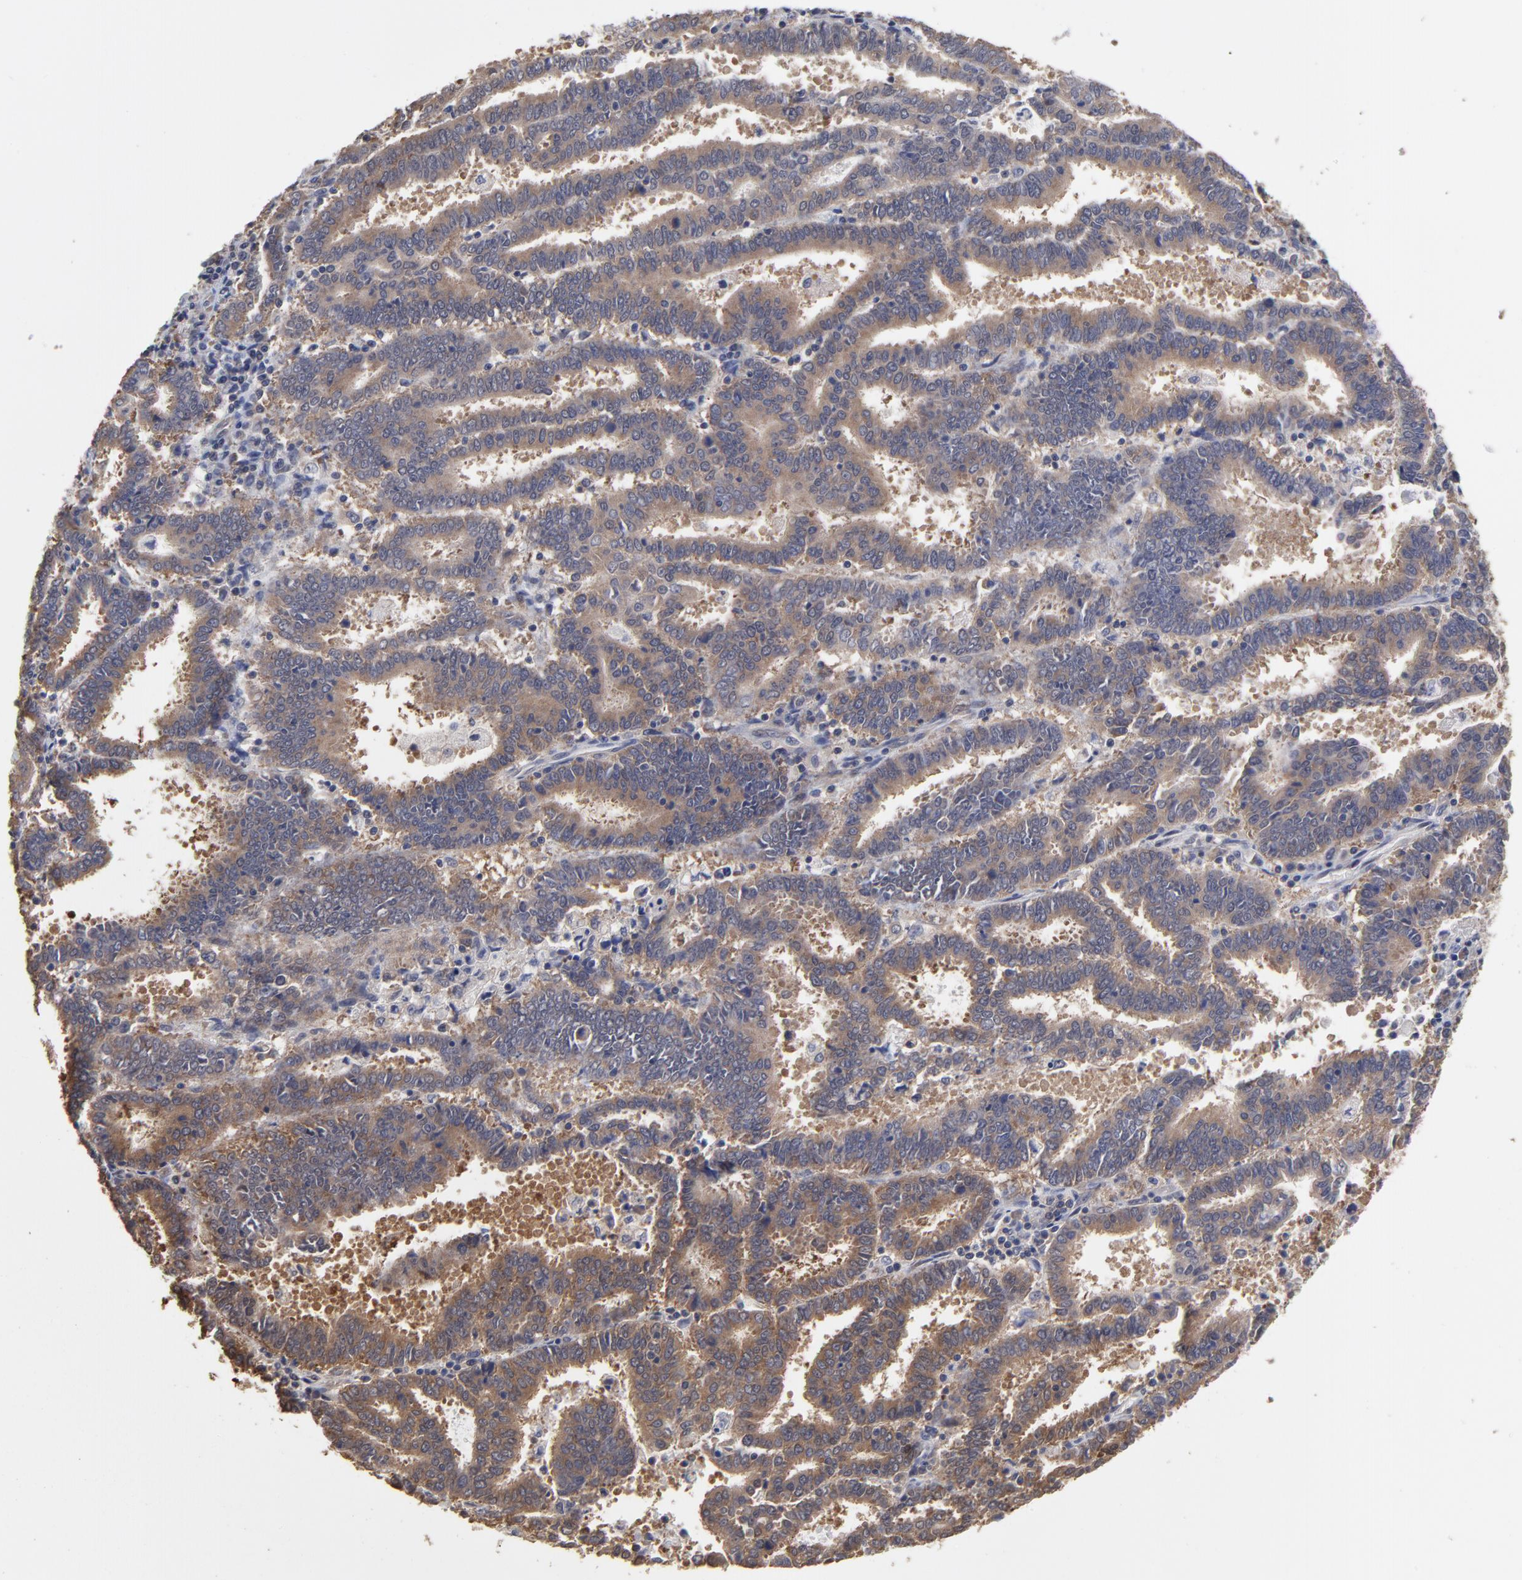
{"staining": {"intensity": "weak", "quantity": ">75%", "location": "cytoplasmic/membranous"}, "tissue": "endometrial cancer", "cell_type": "Tumor cells", "image_type": "cancer", "snomed": [{"axis": "morphology", "description": "Adenocarcinoma, NOS"}, {"axis": "topography", "description": "Uterus"}], "caption": "Human endometrial cancer (adenocarcinoma) stained for a protein (brown) reveals weak cytoplasmic/membranous positive staining in about >75% of tumor cells.", "gene": "CCT2", "patient": {"sex": "female", "age": 83}}